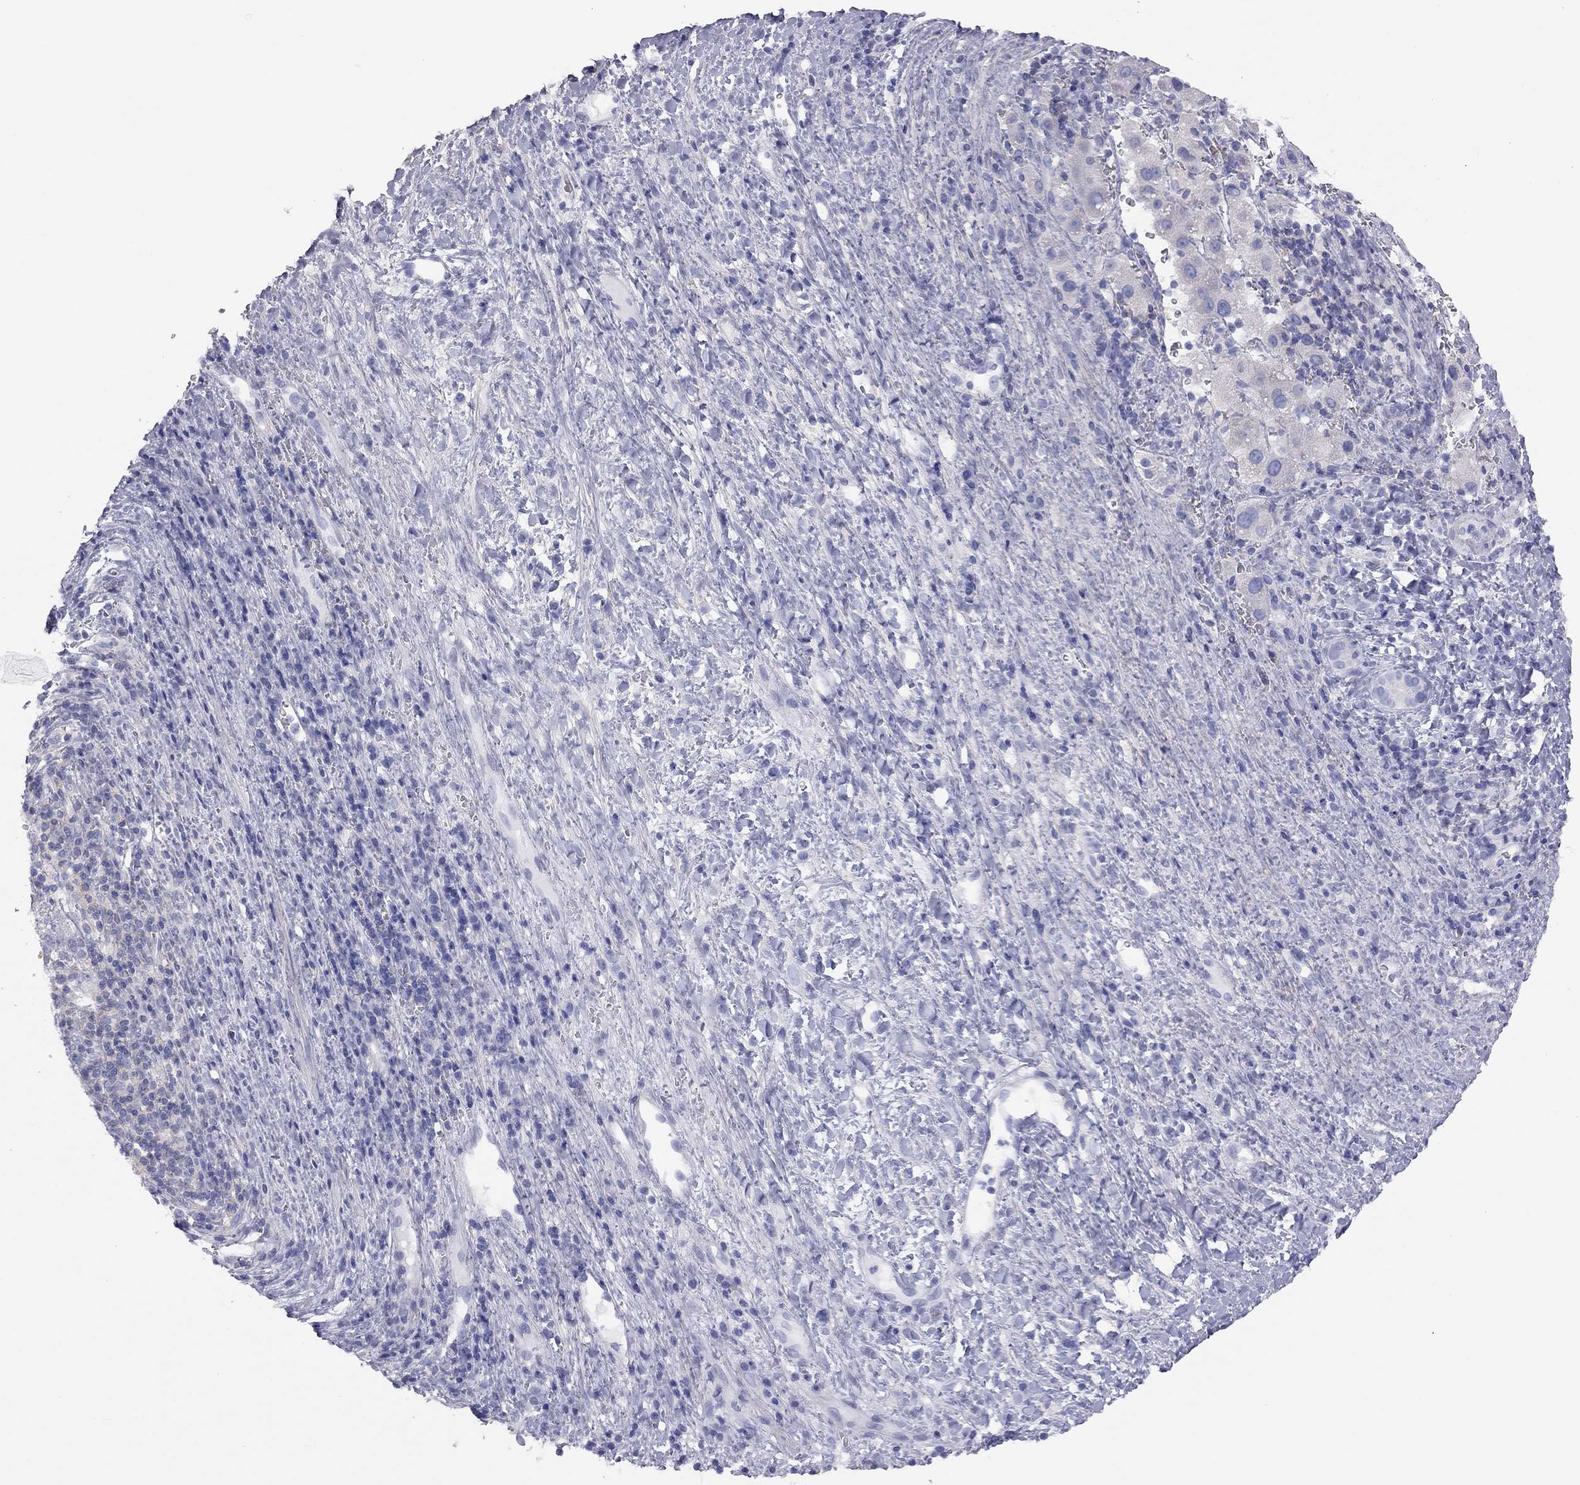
{"staining": {"intensity": "negative", "quantity": "none", "location": "none"}, "tissue": "liver cancer", "cell_type": "Tumor cells", "image_type": "cancer", "snomed": [{"axis": "morphology", "description": "Carcinoma, Hepatocellular, NOS"}, {"axis": "topography", "description": "Liver"}], "caption": "Human liver cancer stained for a protein using immunohistochemistry (IHC) displays no positivity in tumor cells.", "gene": "ADCYAP1", "patient": {"sex": "female", "age": 60}}